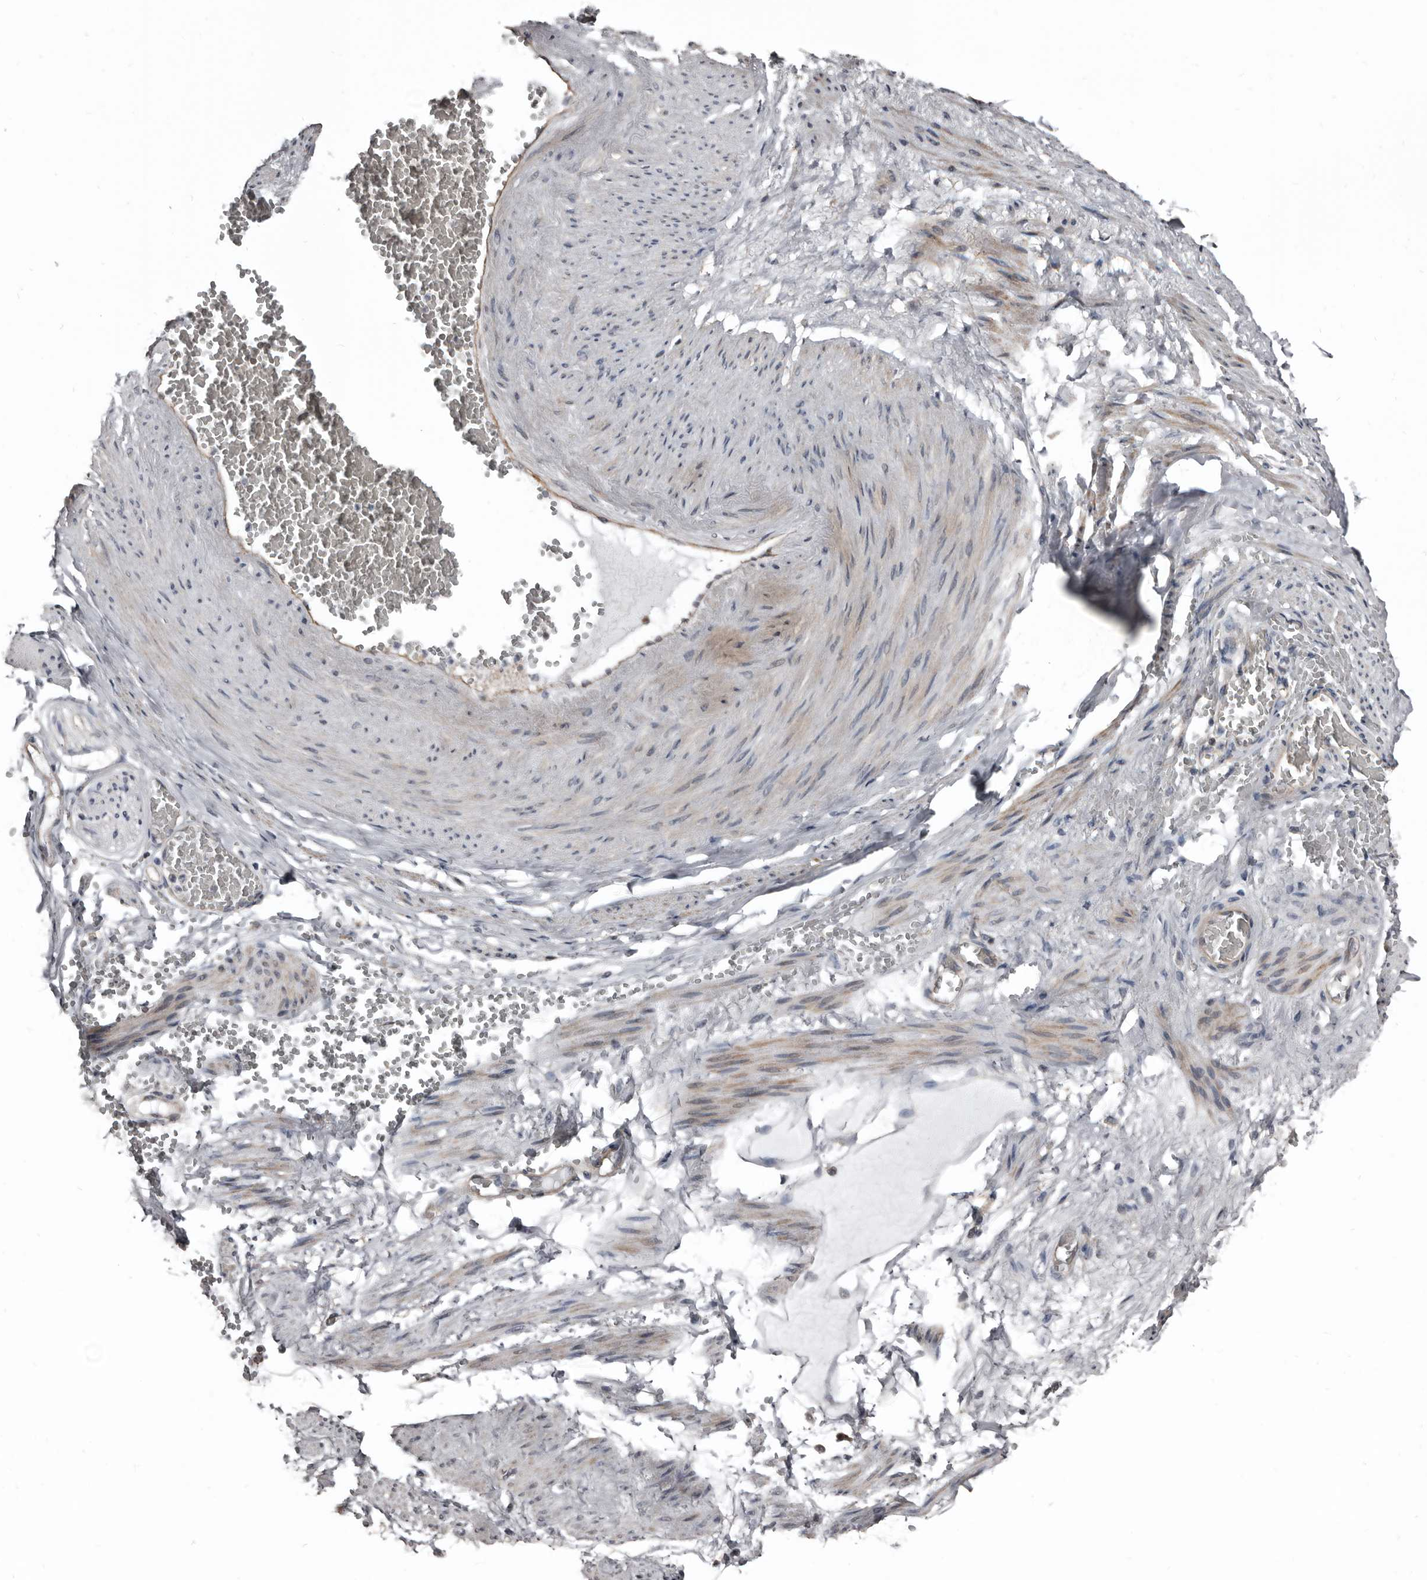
{"staining": {"intensity": "weak", "quantity": ">75%", "location": "cytoplasmic/membranous"}, "tissue": "adipose tissue", "cell_type": "Adipocytes", "image_type": "normal", "snomed": [{"axis": "morphology", "description": "Normal tissue, NOS"}, {"axis": "topography", "description": "Smooth muscle"}, {"axis": "topography", "description": "Peripheral nerve tissue"}], "caption": "DAB immunohistochemical staining of benign adipose tissue reveals weak cytoplasmic/membranous protein expression in about >75% of adipocytes. The staining was performed using DAB, with brown indicating positive protein expression. Nuclei are stained blue with hematoxylin.", "gene": "DHPS", "patient": {"sex": "female", "age": 39}}